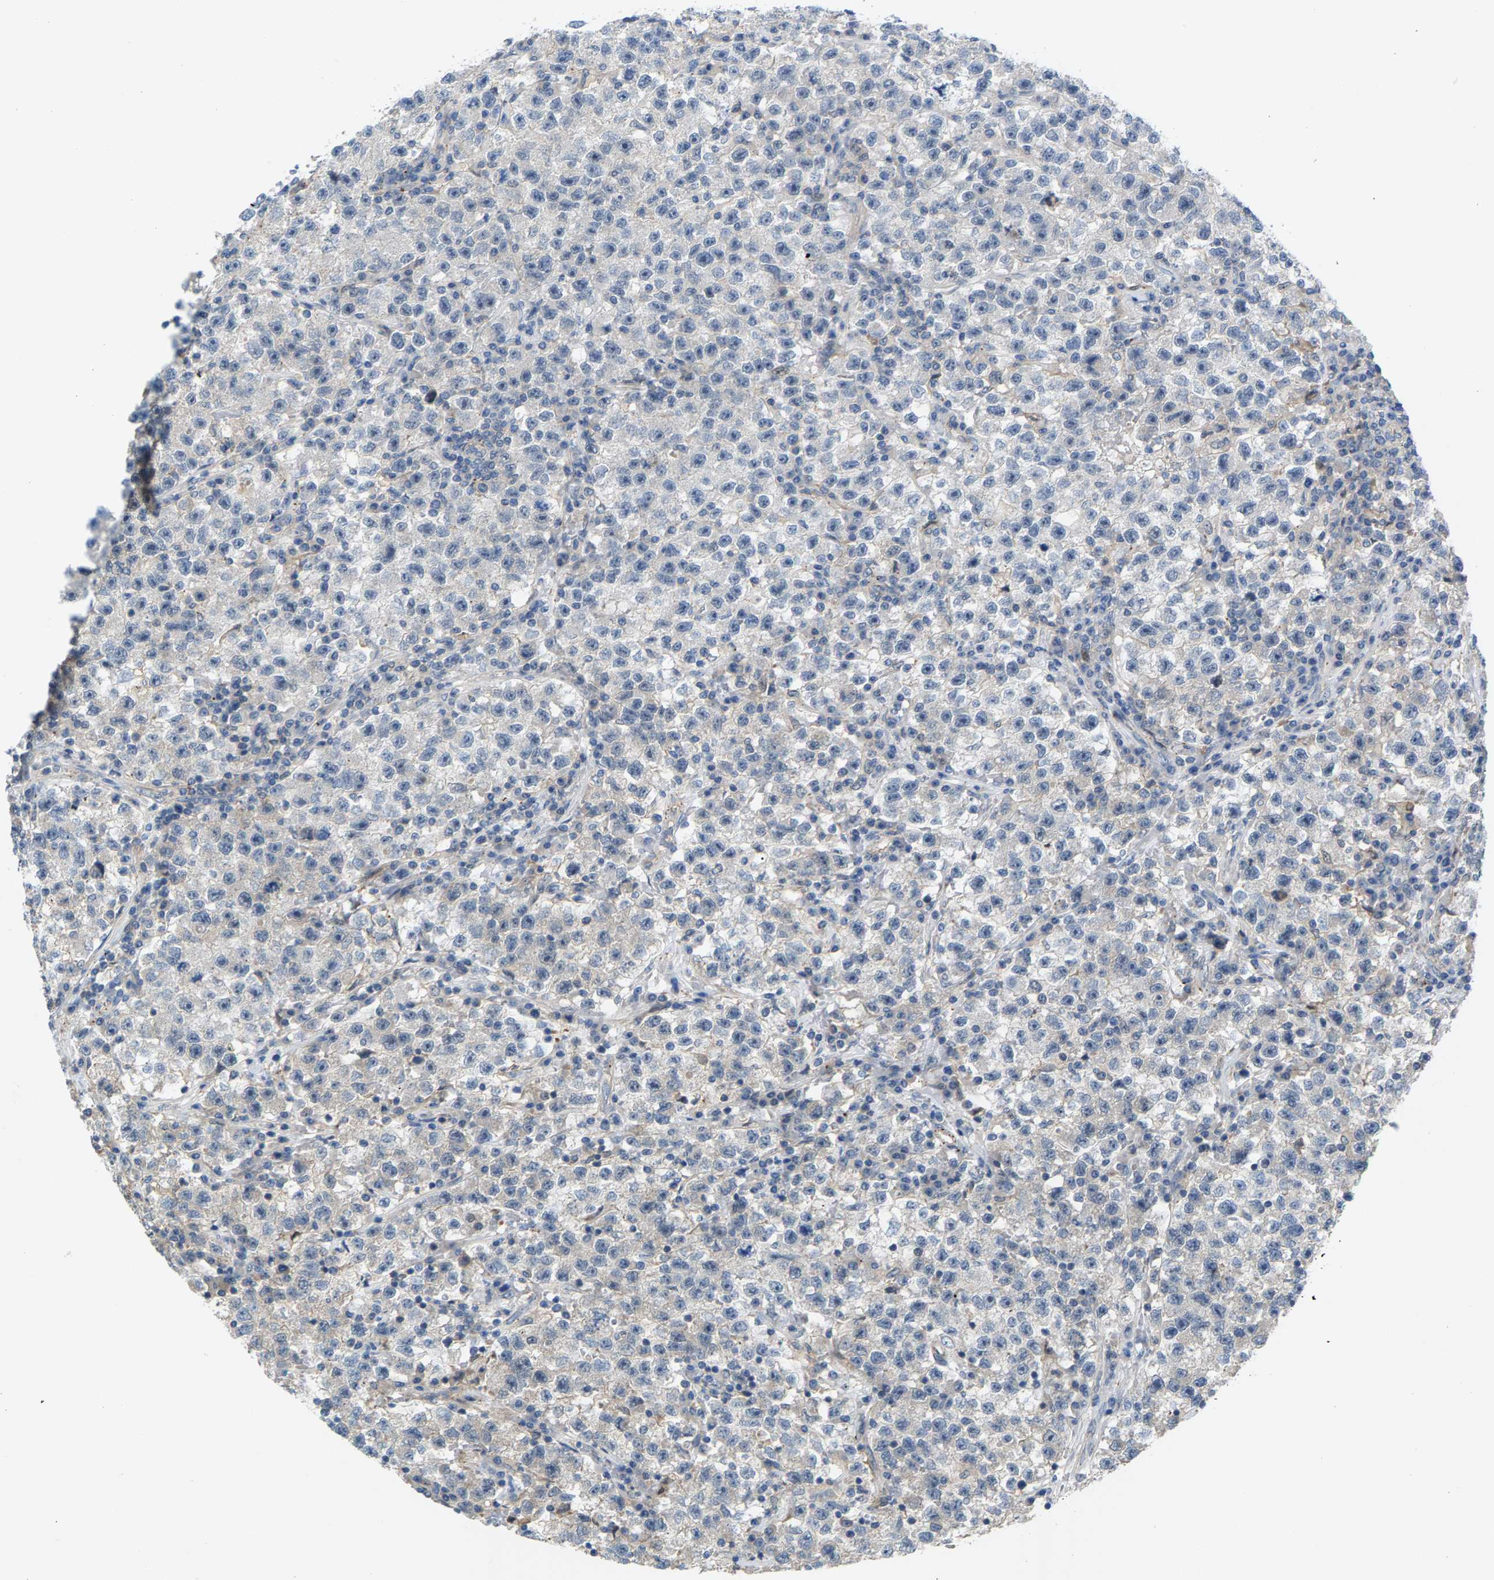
{"staining": {"intensity": "negative", "quantity": "none", "location": "none"}, "tissue": "testis cancer", "cell_type": "Tumor cells", "image_type": "cancer", "snomed": [{"axis": "morphology", "description": "Seminoma, NOS"}, {"axis": "topography", "description": "Testis"}], "caption": "Seminoma (testis) stained for a protein using immunohistochemistry (IHC) exhibits no staining tumor cells.", "gene": "KRTAP27-1", "patient": {"sex": "male", "age": 22}}